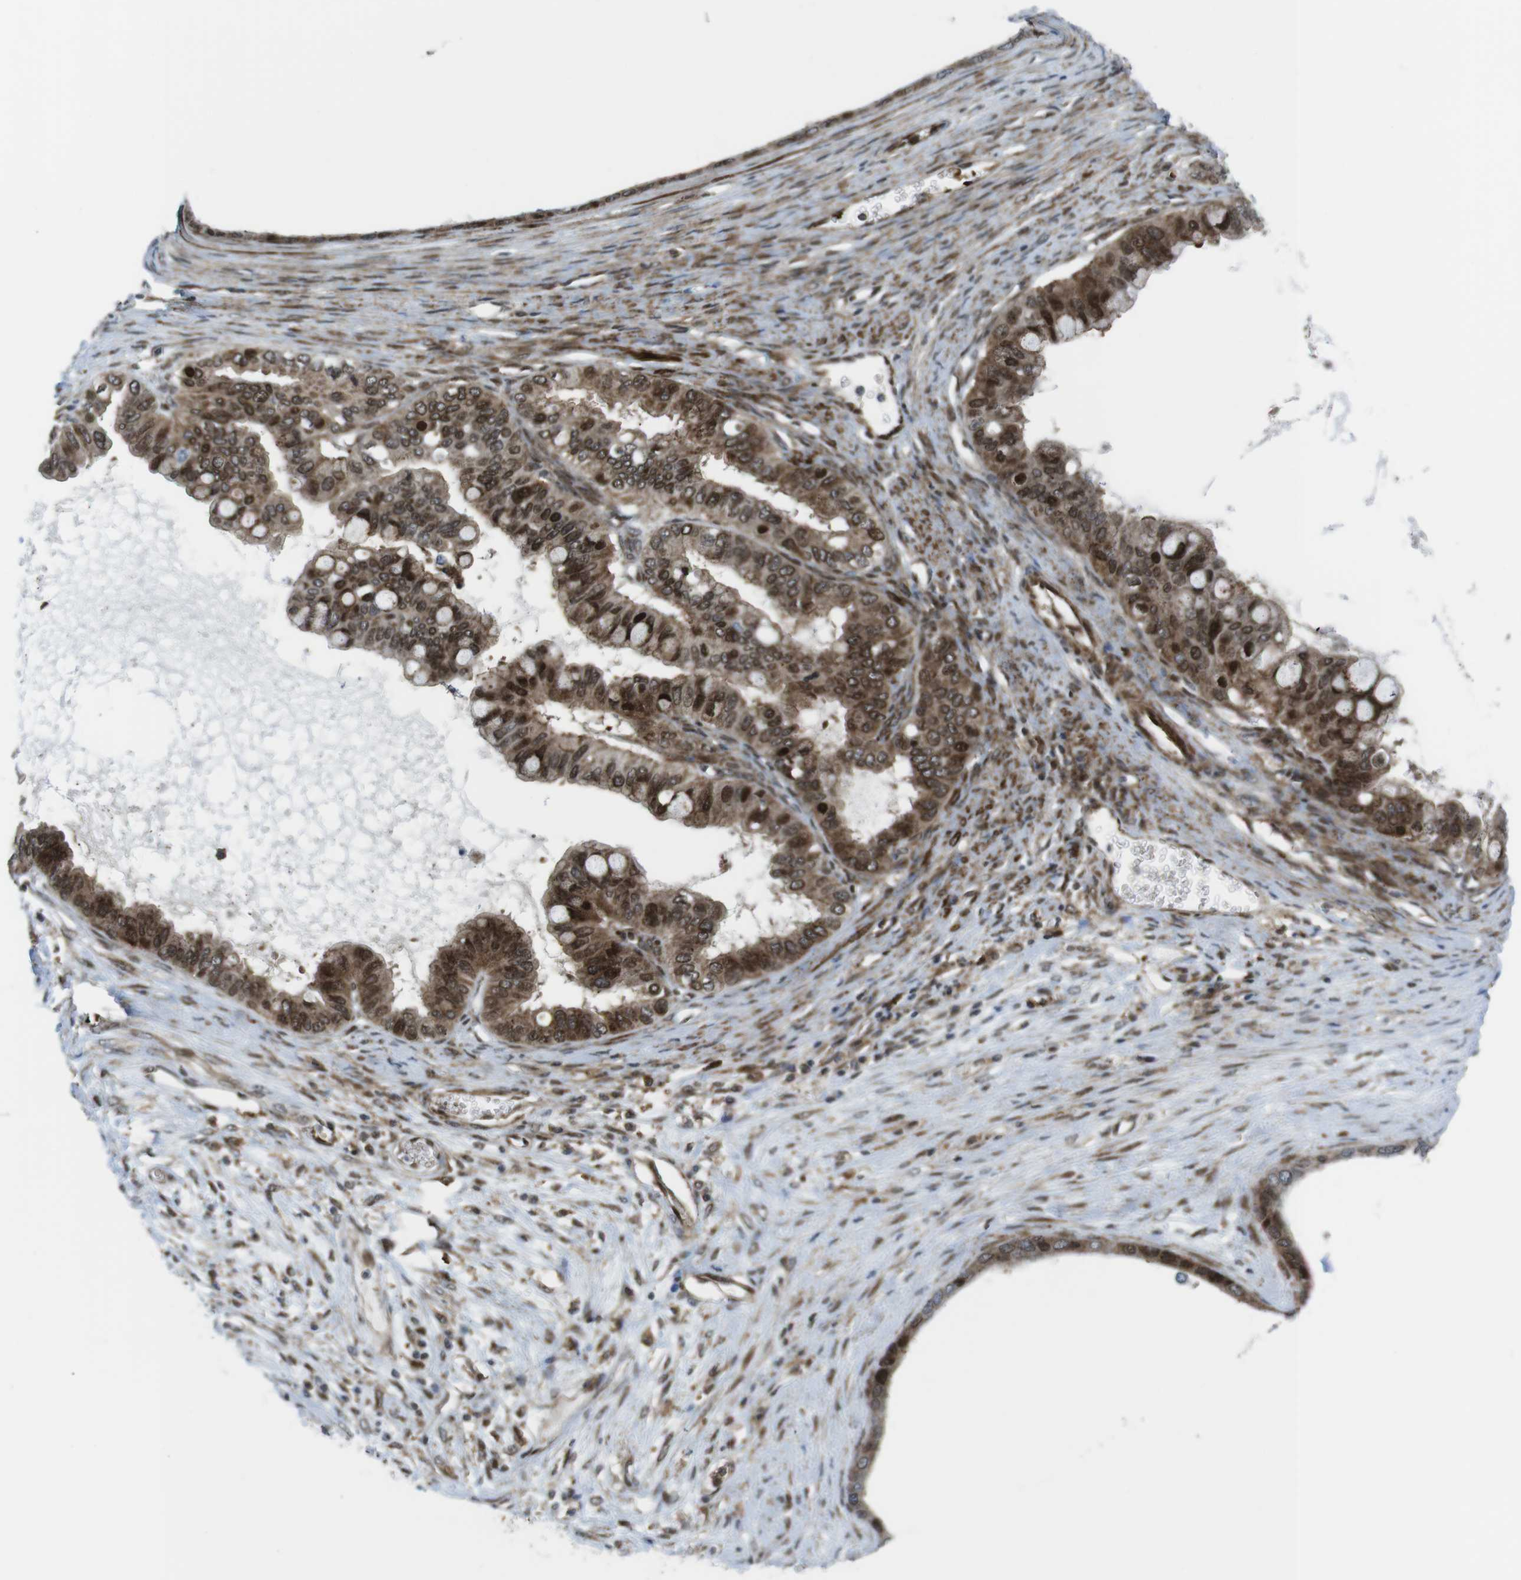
{"staining": {"intensity": "moderate", "quantity": "25%-75%", "location": "cytoplasmic/membranous,nuclear"}, "tissue": "ovarian cancer", "cell_type": "Tumor cells", "image_type": "cancer", "snomed": [{"axis": "morphology", "description": "Cystadenocarcinoma, mucinous, NOS"}, {"axis": "topography", "description": "Ovary"}], "caption": "Immunohistochemistry (DAB (3,3'-diaminobenzidine)) staining of human ovarian cancer (mucinous cystadenocarcinoma) shows moderate cytoplasmic/membranous and nuclear protein positivity in about 25%-75% of tumor cells. (Stains: DAB (3,3'-diaminobenzidine) in brown, nuclei in blue, Microscopy: brightfield microscopy at high magnification).", "gene": "CUL7", "patient": {"sex": "female", "age": 80}}